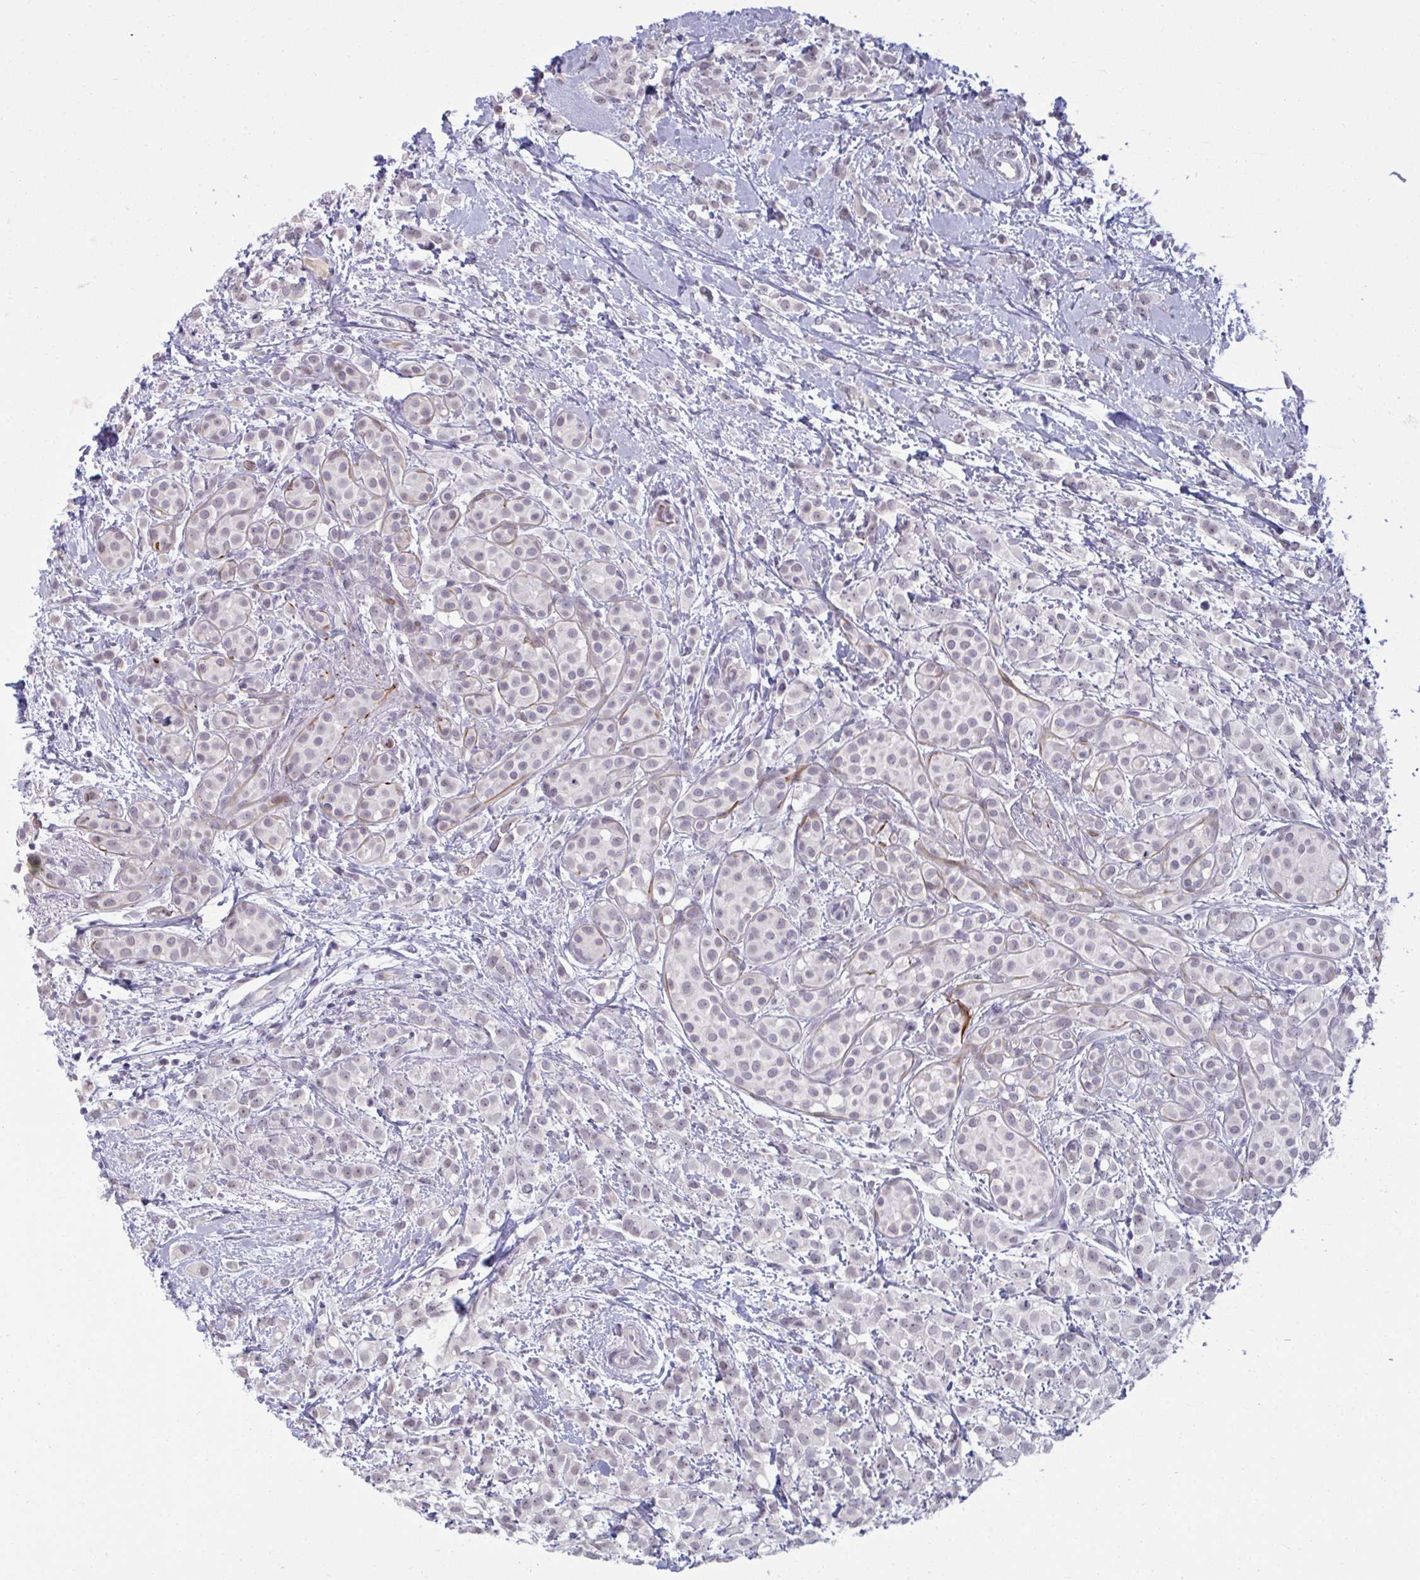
{"staining": {"intensity": "weak", "quantity": "<25%", "location": "nuclear"}, "tissue": "breast cancer", "cell_type": "Tumor cells", "image_type": "cancer", "snomed": [{"axis": "morphology", "description": "Lobular carcinoma"}, {"axis": "topography", "description": "Breast"}], "caption": "An image of breast cancer stained for a protein reveals no brown staining in tumor cells.", "gene": "RNASEH1", "patient": {"sex": "female", "age": 68}}